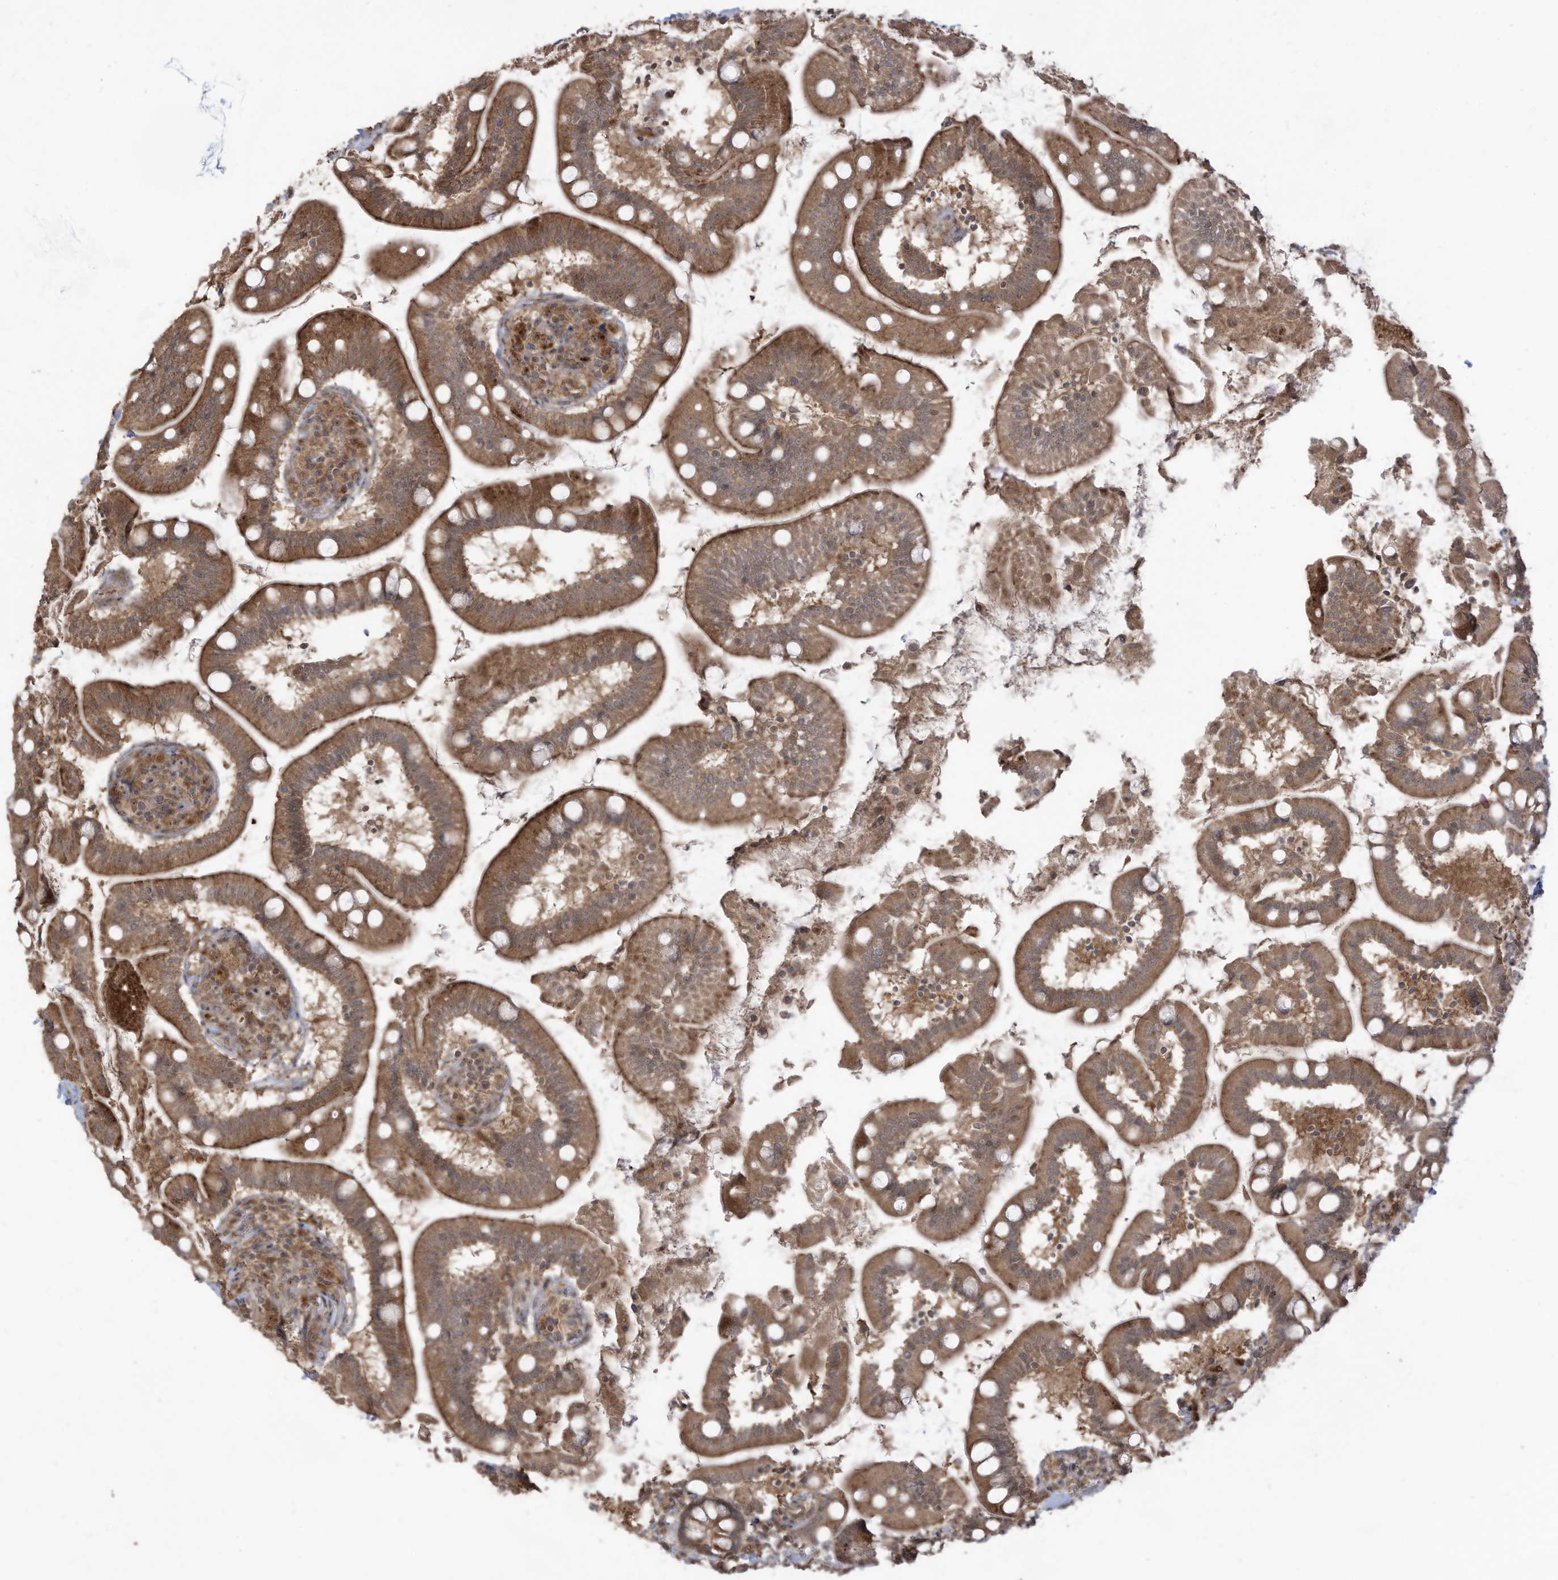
{"staining": {"intensity": "moderate", "quantity": ">75%", "location": "cytoplasmic/membranous"}, "tissue": "small intestine", "cell_type": "Glandular cells", "image_type": "normal", "snomed": [{"axis": "morphology", "description": "Normal tissue, NOS"}, {"axis": "topography", "description": "Small intestine"}], "caption": "A histopathology image showing moderate cytoplasmic/membranous positivity in approximately >75% of glandular cells in benign small intestine, as visualized by brown immunohistochemical staining.", "gene": "CARF", "patient": {"sex": "female", "age": 64}}